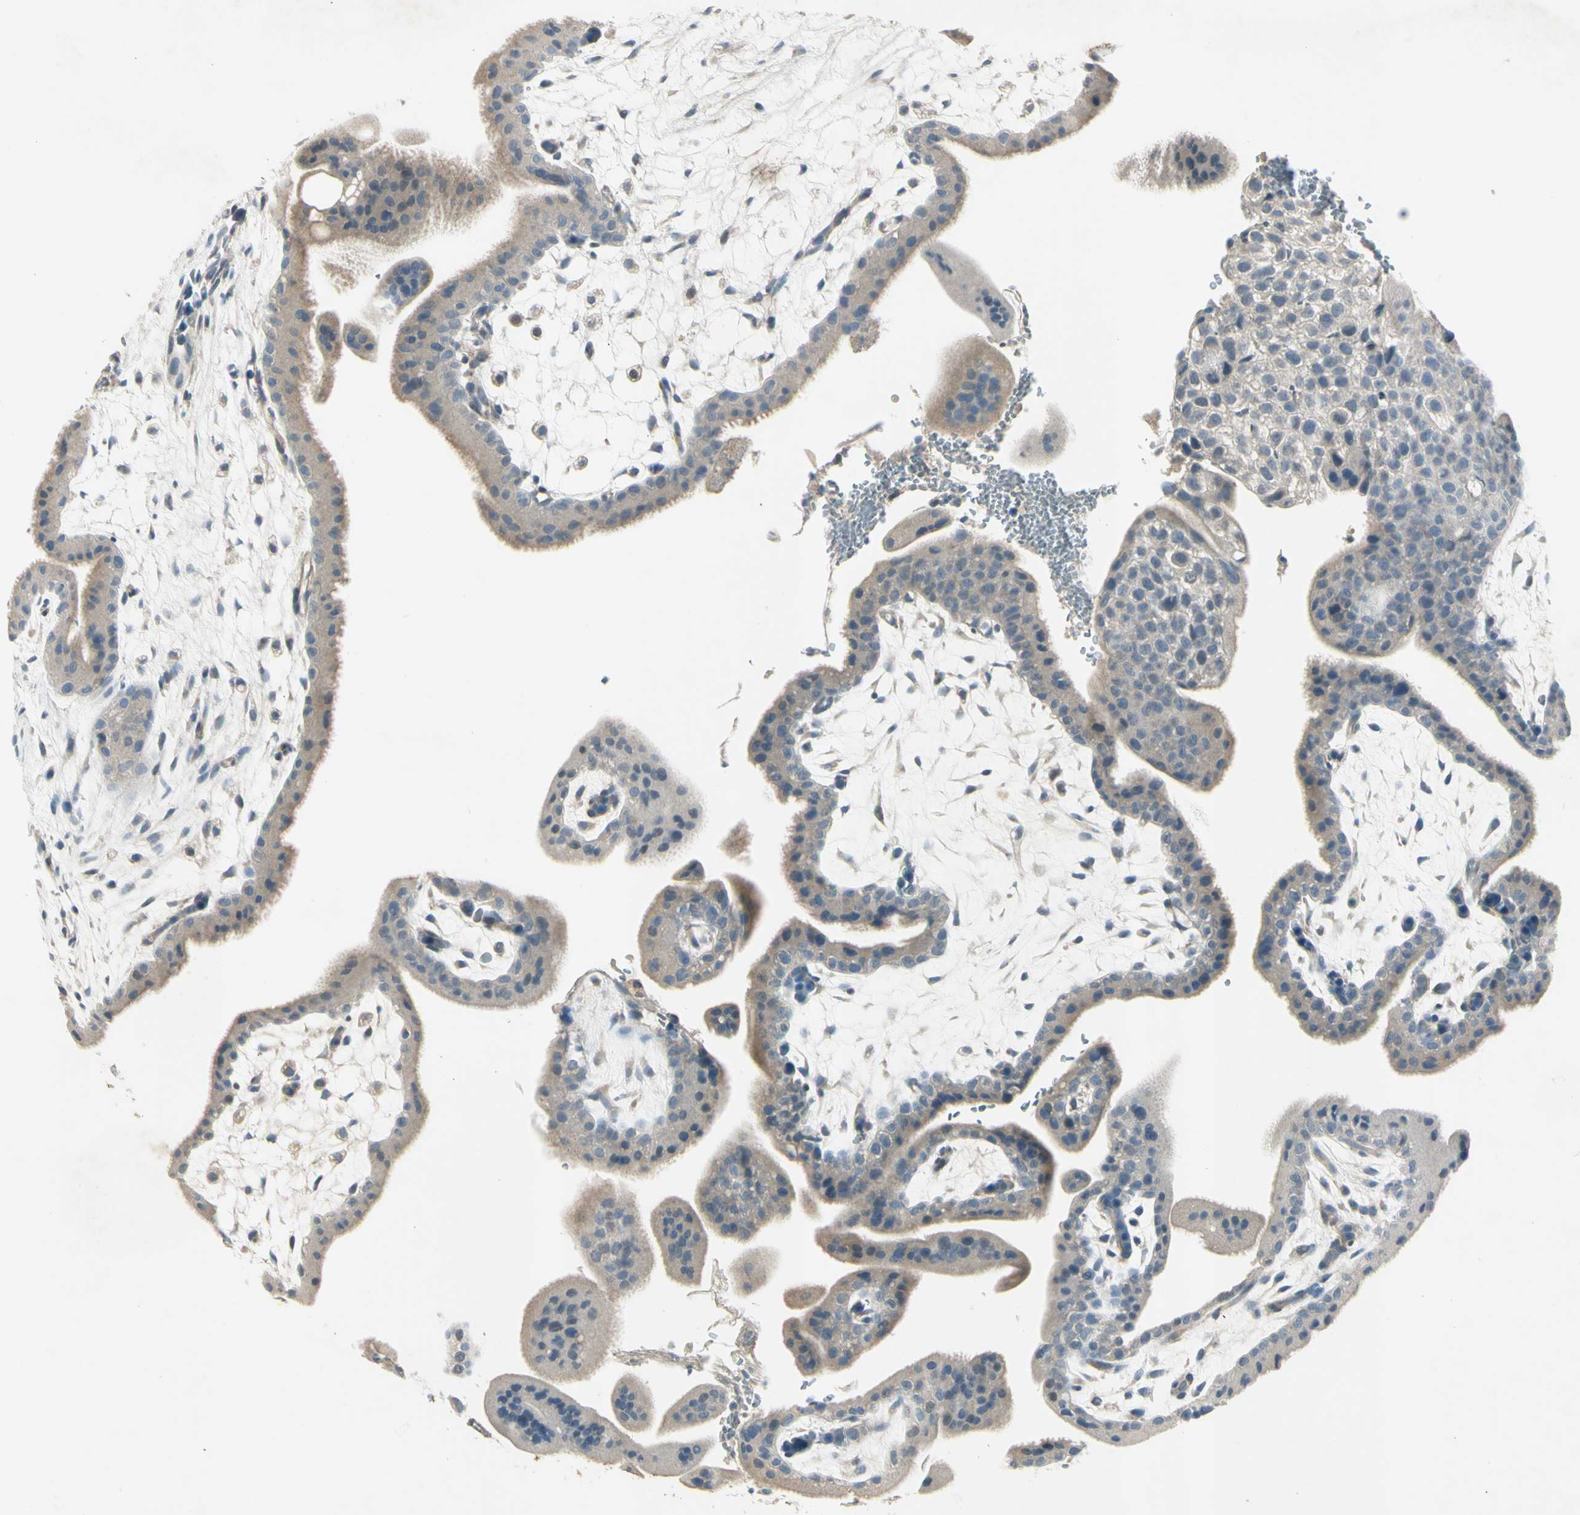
{"staining": {"intensity": "negative", "quantity": "none", "location": "none"}, "tissue": "placenta", "cell_type": "Decidual cells", "image_type": "normal", "snomed": [{"axis": "morphology", "description": "Normal tissue, NOS"}, {"axis": "topography", "description": "Placenta"}], "caption": "The histopathology image displays no staining of decidual cells in normal placenta. Nuclei are stained in blue.", "gene": "AATK", "patient": {"sex": "female", "age": 35}}